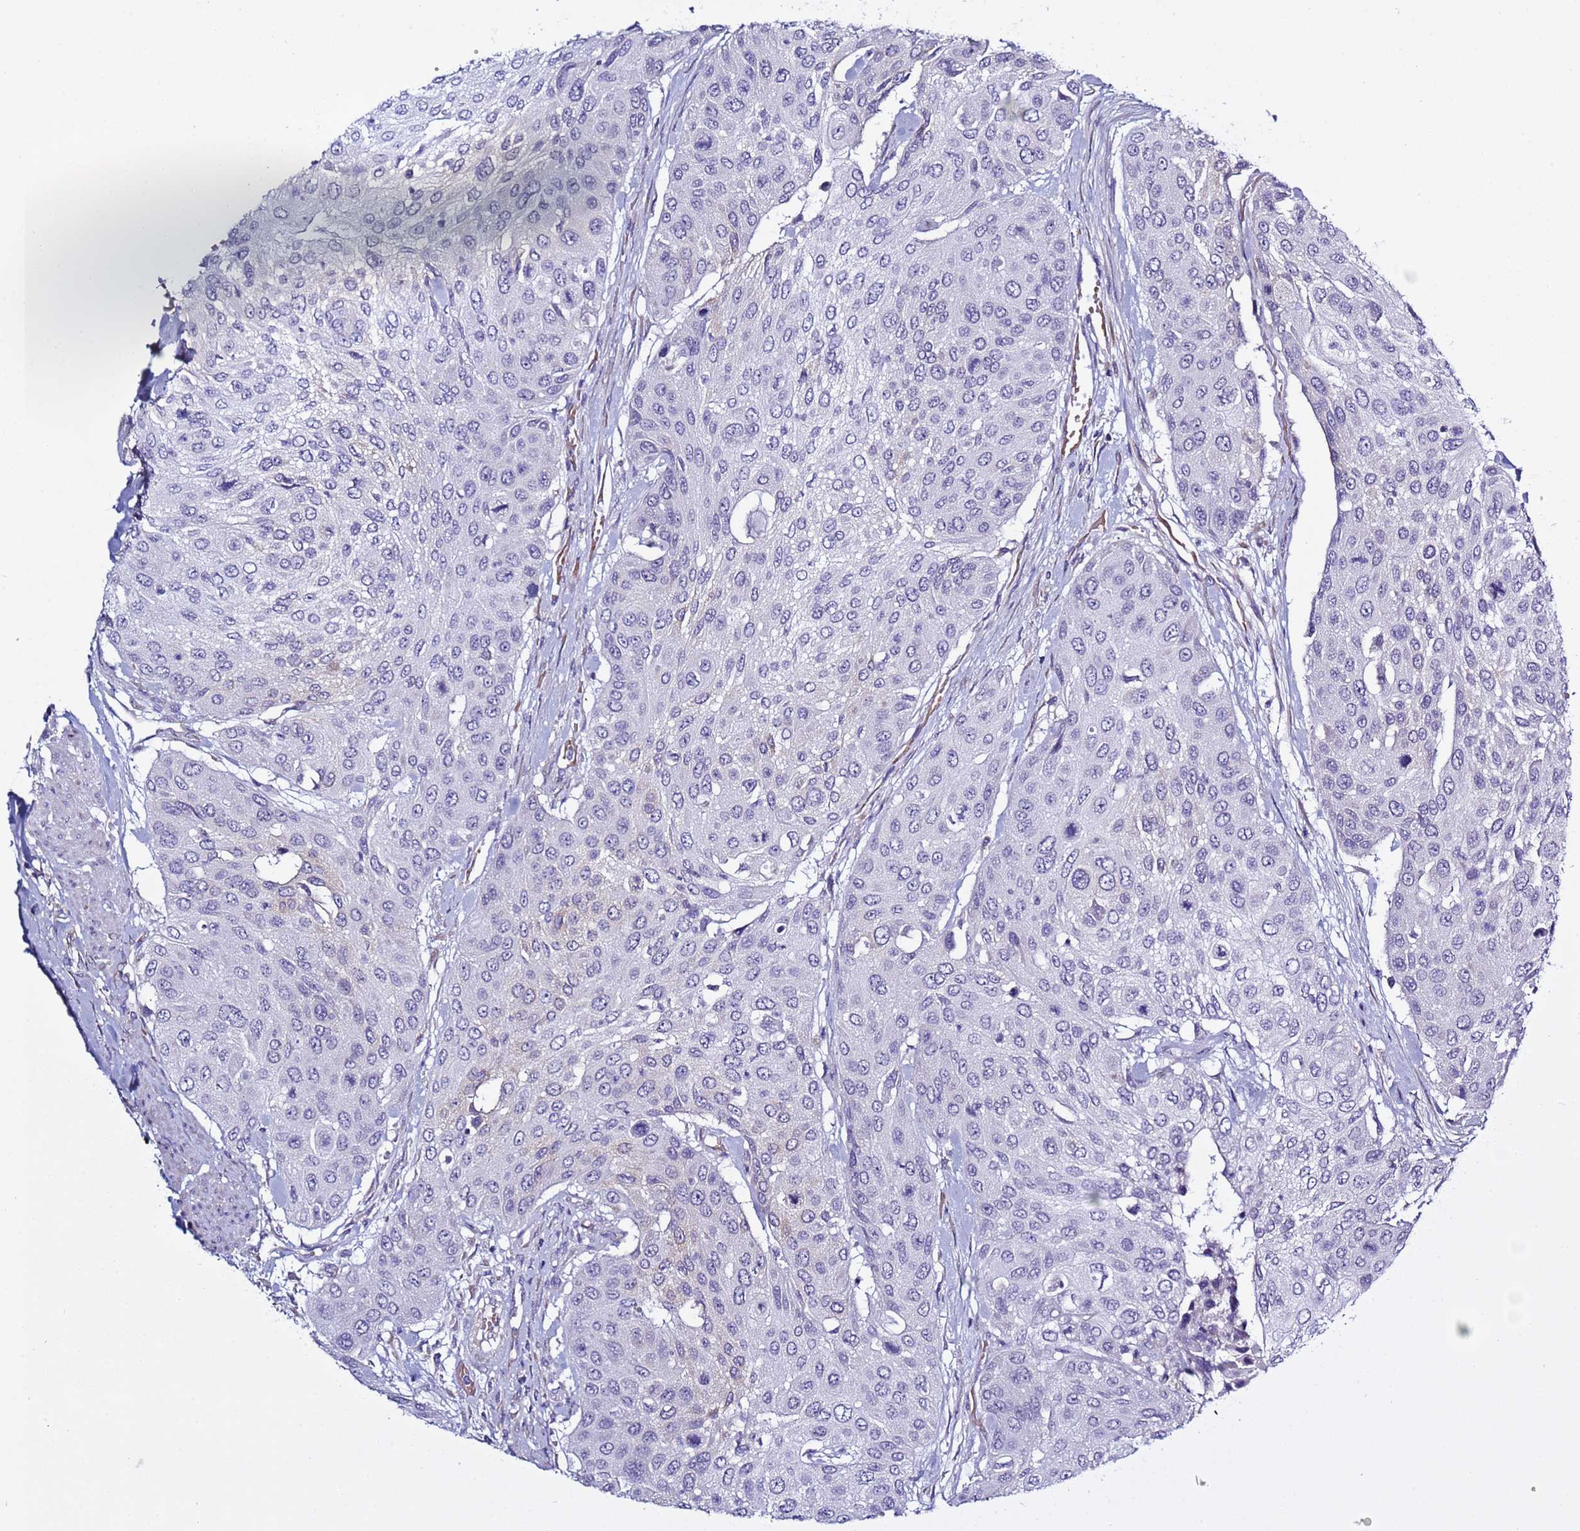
{"staining": {"intensity": "negative", "quantity": "none", "location": "none"}, "tissue": "urothelial cancer", "cell_type": "Tumor cells", "image_type": "cancer", "snomed": [{"axis": "morphology", "description": "Urothelial carcinoma, High grade"}, {"axis": "topography", "description": "Urinary bladder"}], "caption": "Immunohistochemical staining of human urothelial carcinoma (high-grade) shows no significant positivity in tumor cells.", "gene": "ABHD17B", "patient": {"sex": "female", "age": 79}}